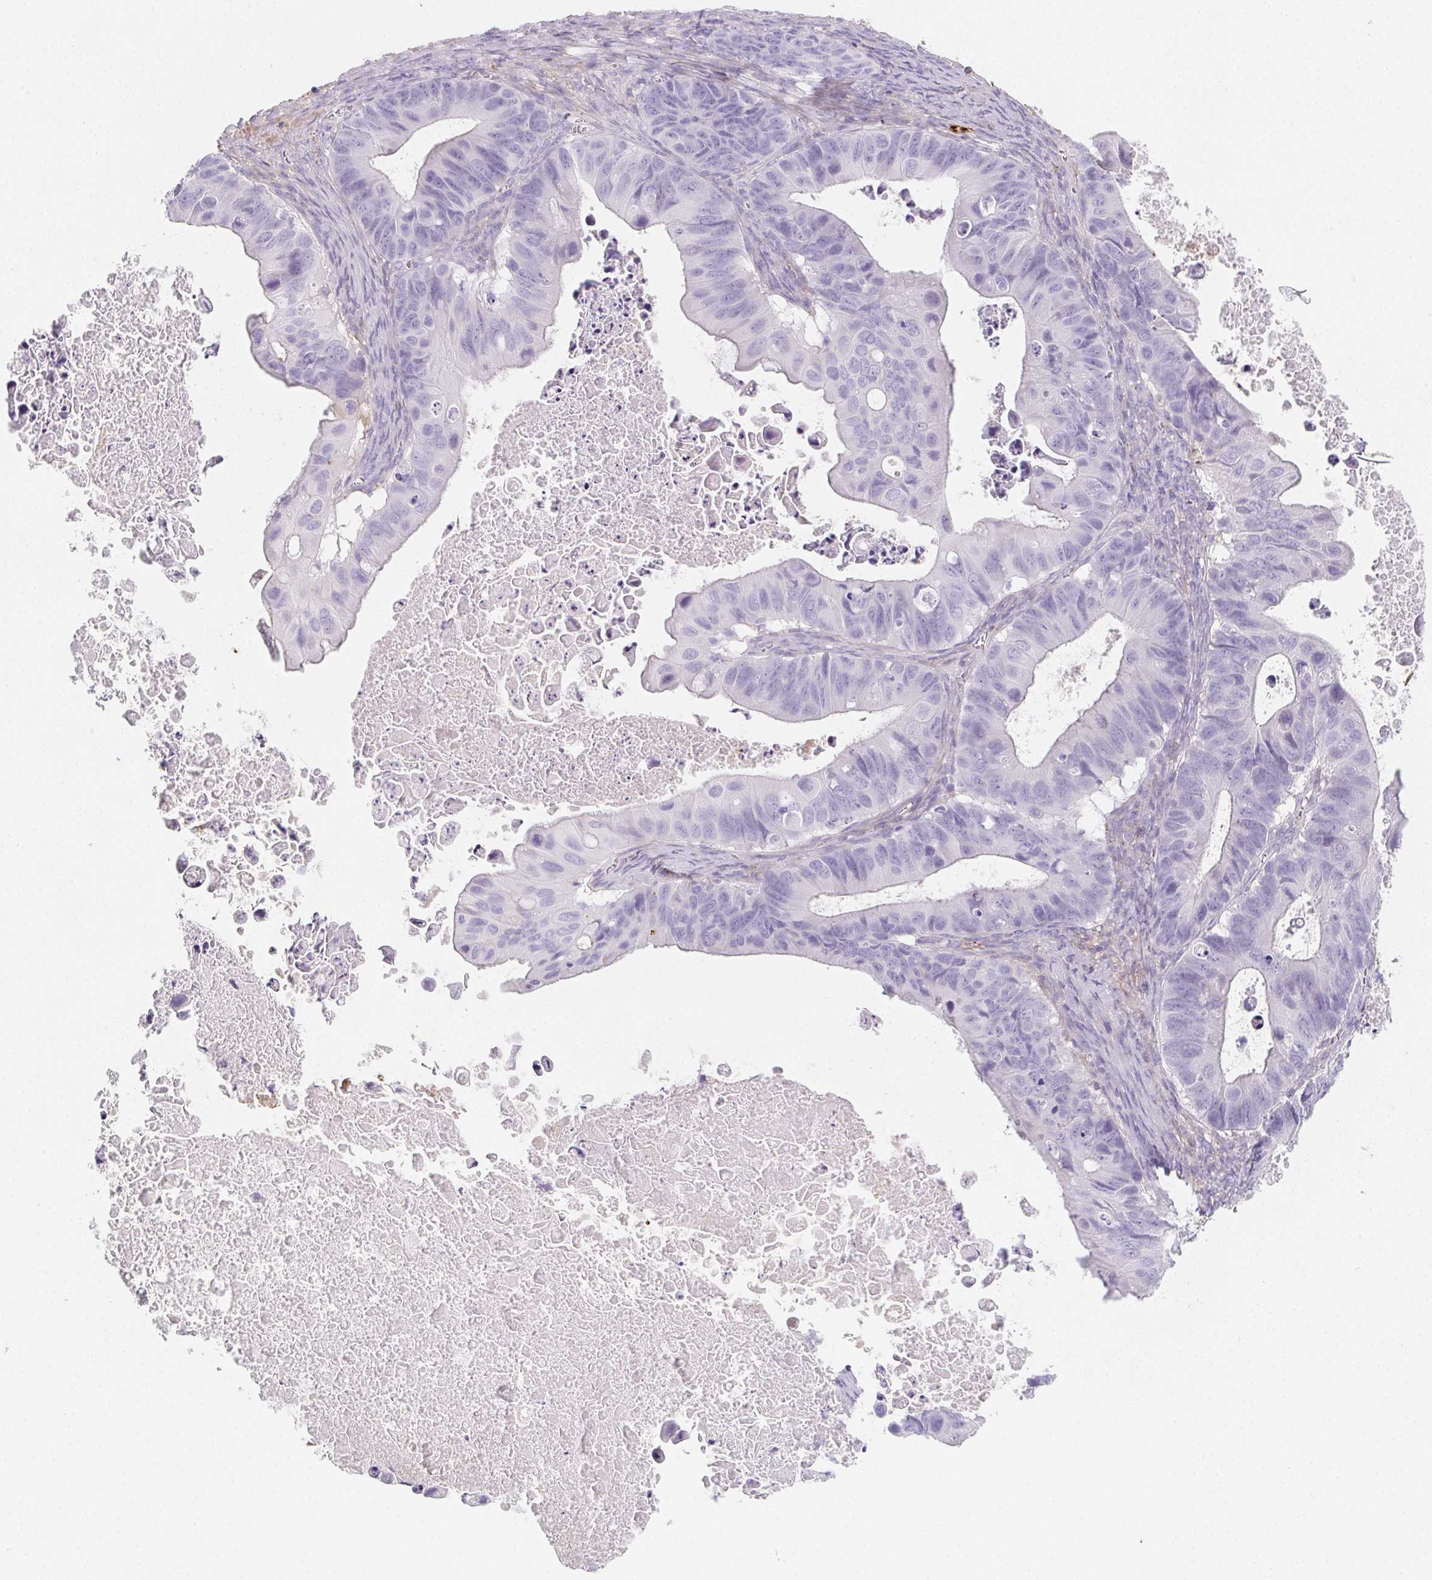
{"staining": {"intensity": "negative", "quantity": "none", "location": "none"}, "tissue": "ovarian cancer", "cell_type": "Tumor cells", "image_type": "cancer", "snomed": [{"axis": "morphology", "description": "Cystadenocarcinoma, mucinous, NOS"}, {"axis": "topography", "description": "Ovary"}], "caption": "Protein analysis of ovarian cancer demonstrates no significant expression in tumor cells.", "gene": "ITIH2", "patient": {"sex": "female", "age": 64}}